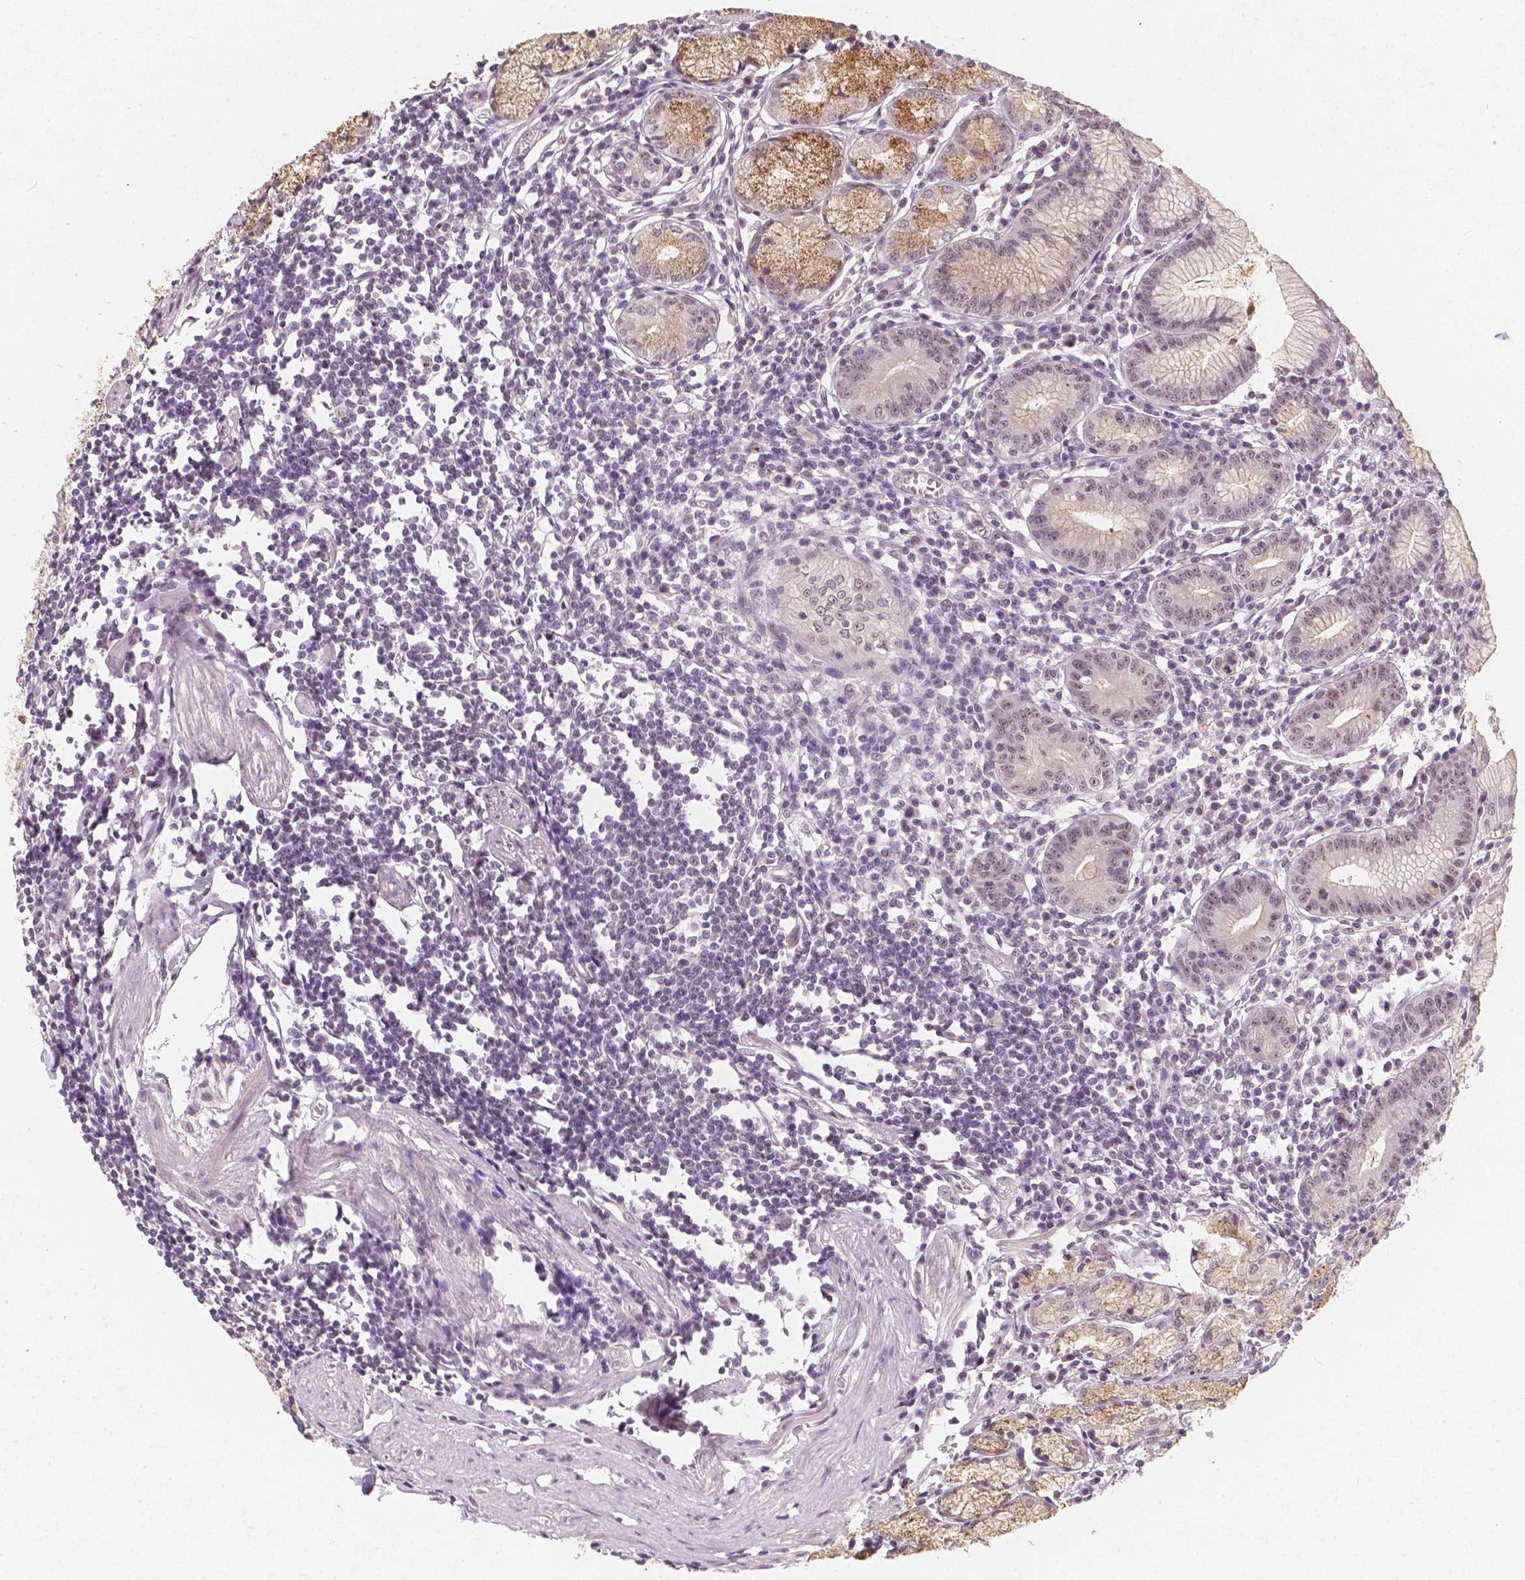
{"staining": {"intensity": "moderate", "quantity": "<25%", "location": "cytoplasmic/membranous,nuclear"}, "tissue": "stomach", "cell_type": "Glandular cells", "image_type": "normal", "snomed": [{"axis": "morphology", "description": "Normal tissue, NOS"}, {"axis": "topography", "description": "Stomach"}], "caption": "Protein expression analysis of normal stomach reveals moderate cytoplasmic/membranous,nuclear expression in about <25% of glandular cells. (IHC, brightfield microscopy, high magnification).", "gene": "NOLC1", "patient": {"sex": "male", "age": 55}}